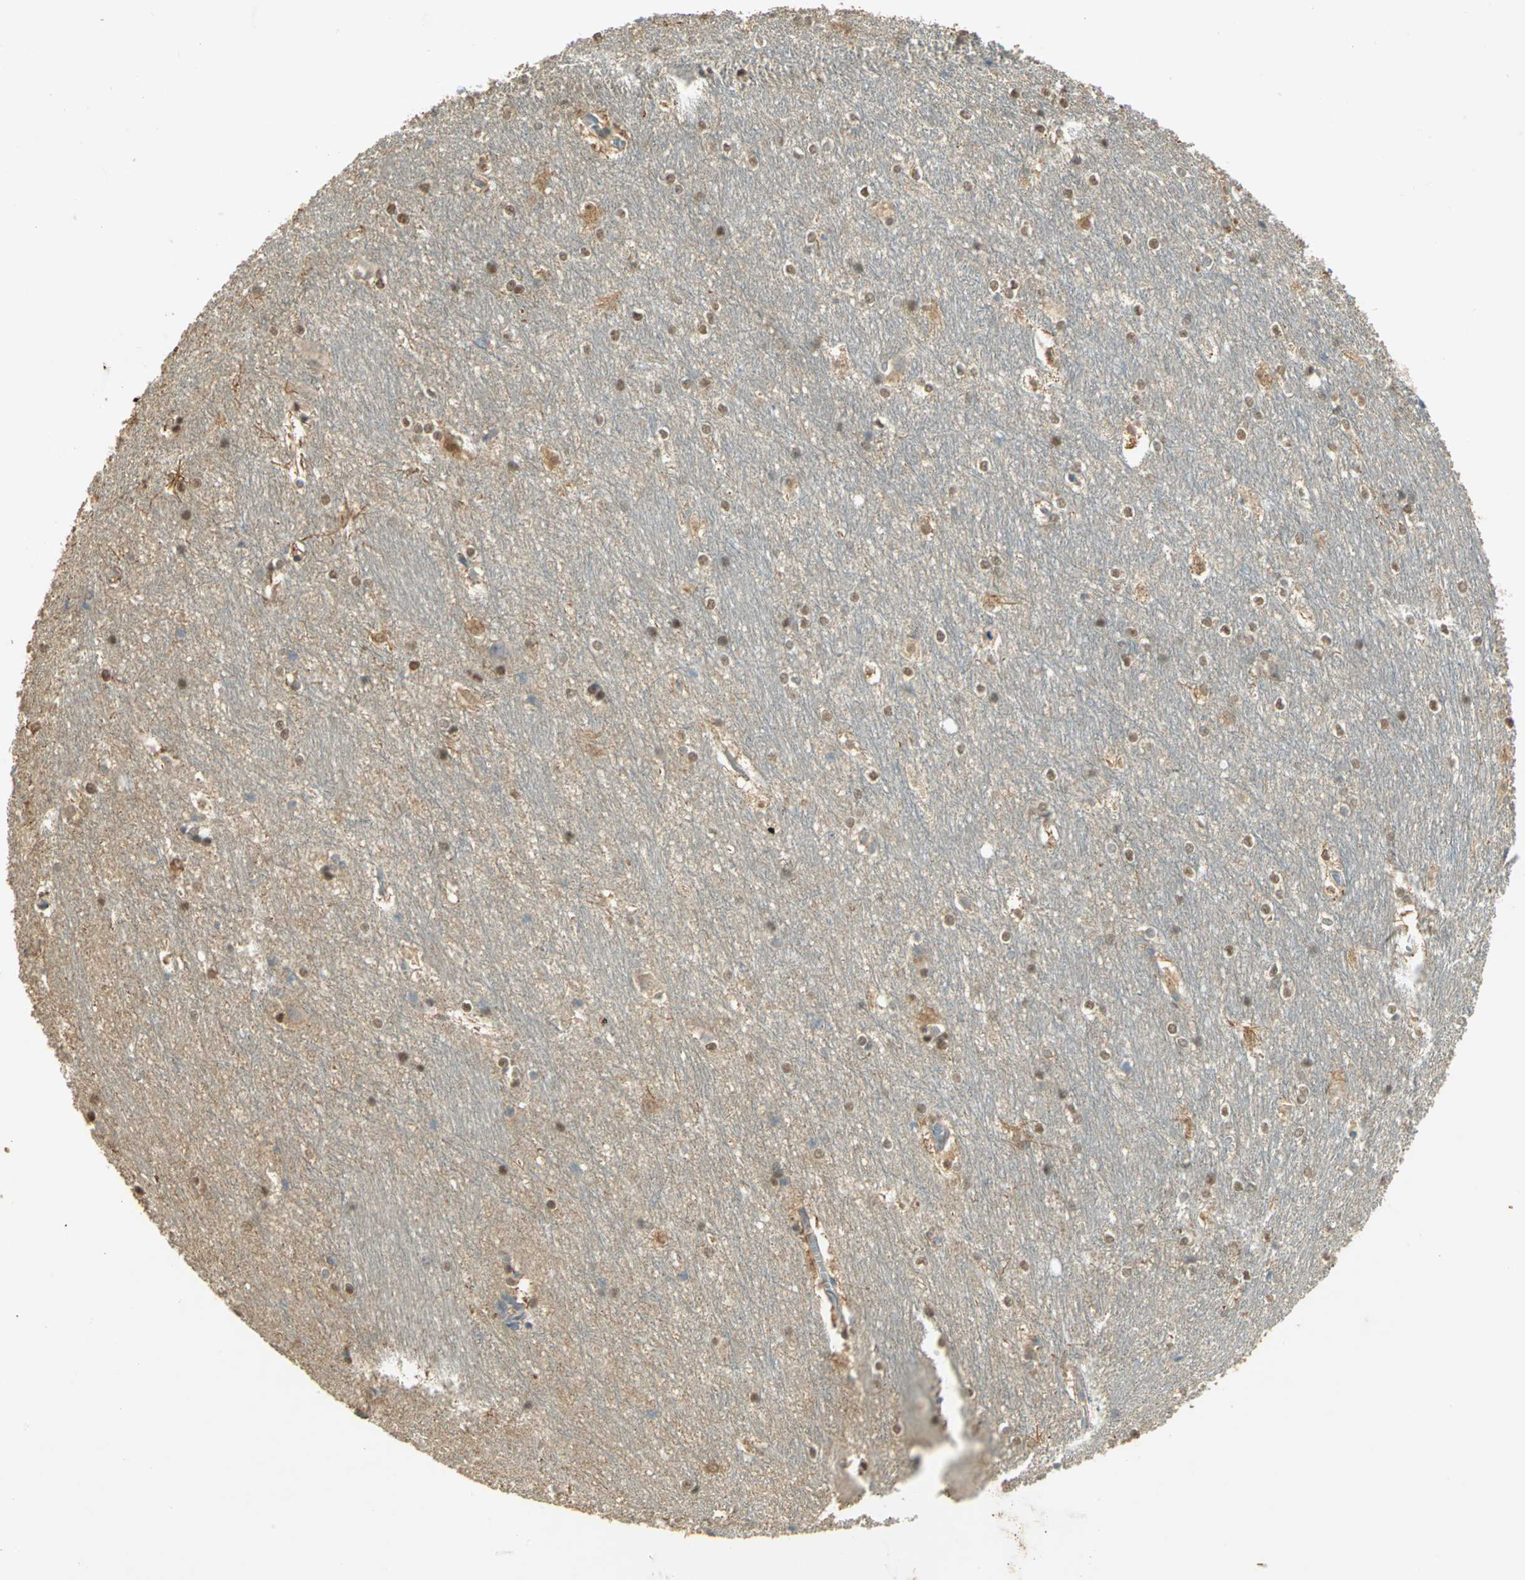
{"staining": {"intensity": "moderate", "quantity": "25%-75%", "location": "nuclear"}, "tissue": "hippocampus", "cell_type": "Glial cells", "image_type": "normal", "snomed": [{"axis": "morphology", "description": "Normal tissue, NOS"}, {"axis": "topography", "description": "Hippocampus"}], "caption": "Immunohistochemistry (DAB (3,3'-diaminobenzidine)) staining of normal hippocampus exhibits moderate nuclear protein positivity in about 25%-75% of glial cells. Immunohistochemistry stains the protein in brown and the nuclei are stained blue.", "gene": "BIRC2", "patient": {"sex": "female", "age": 19}}